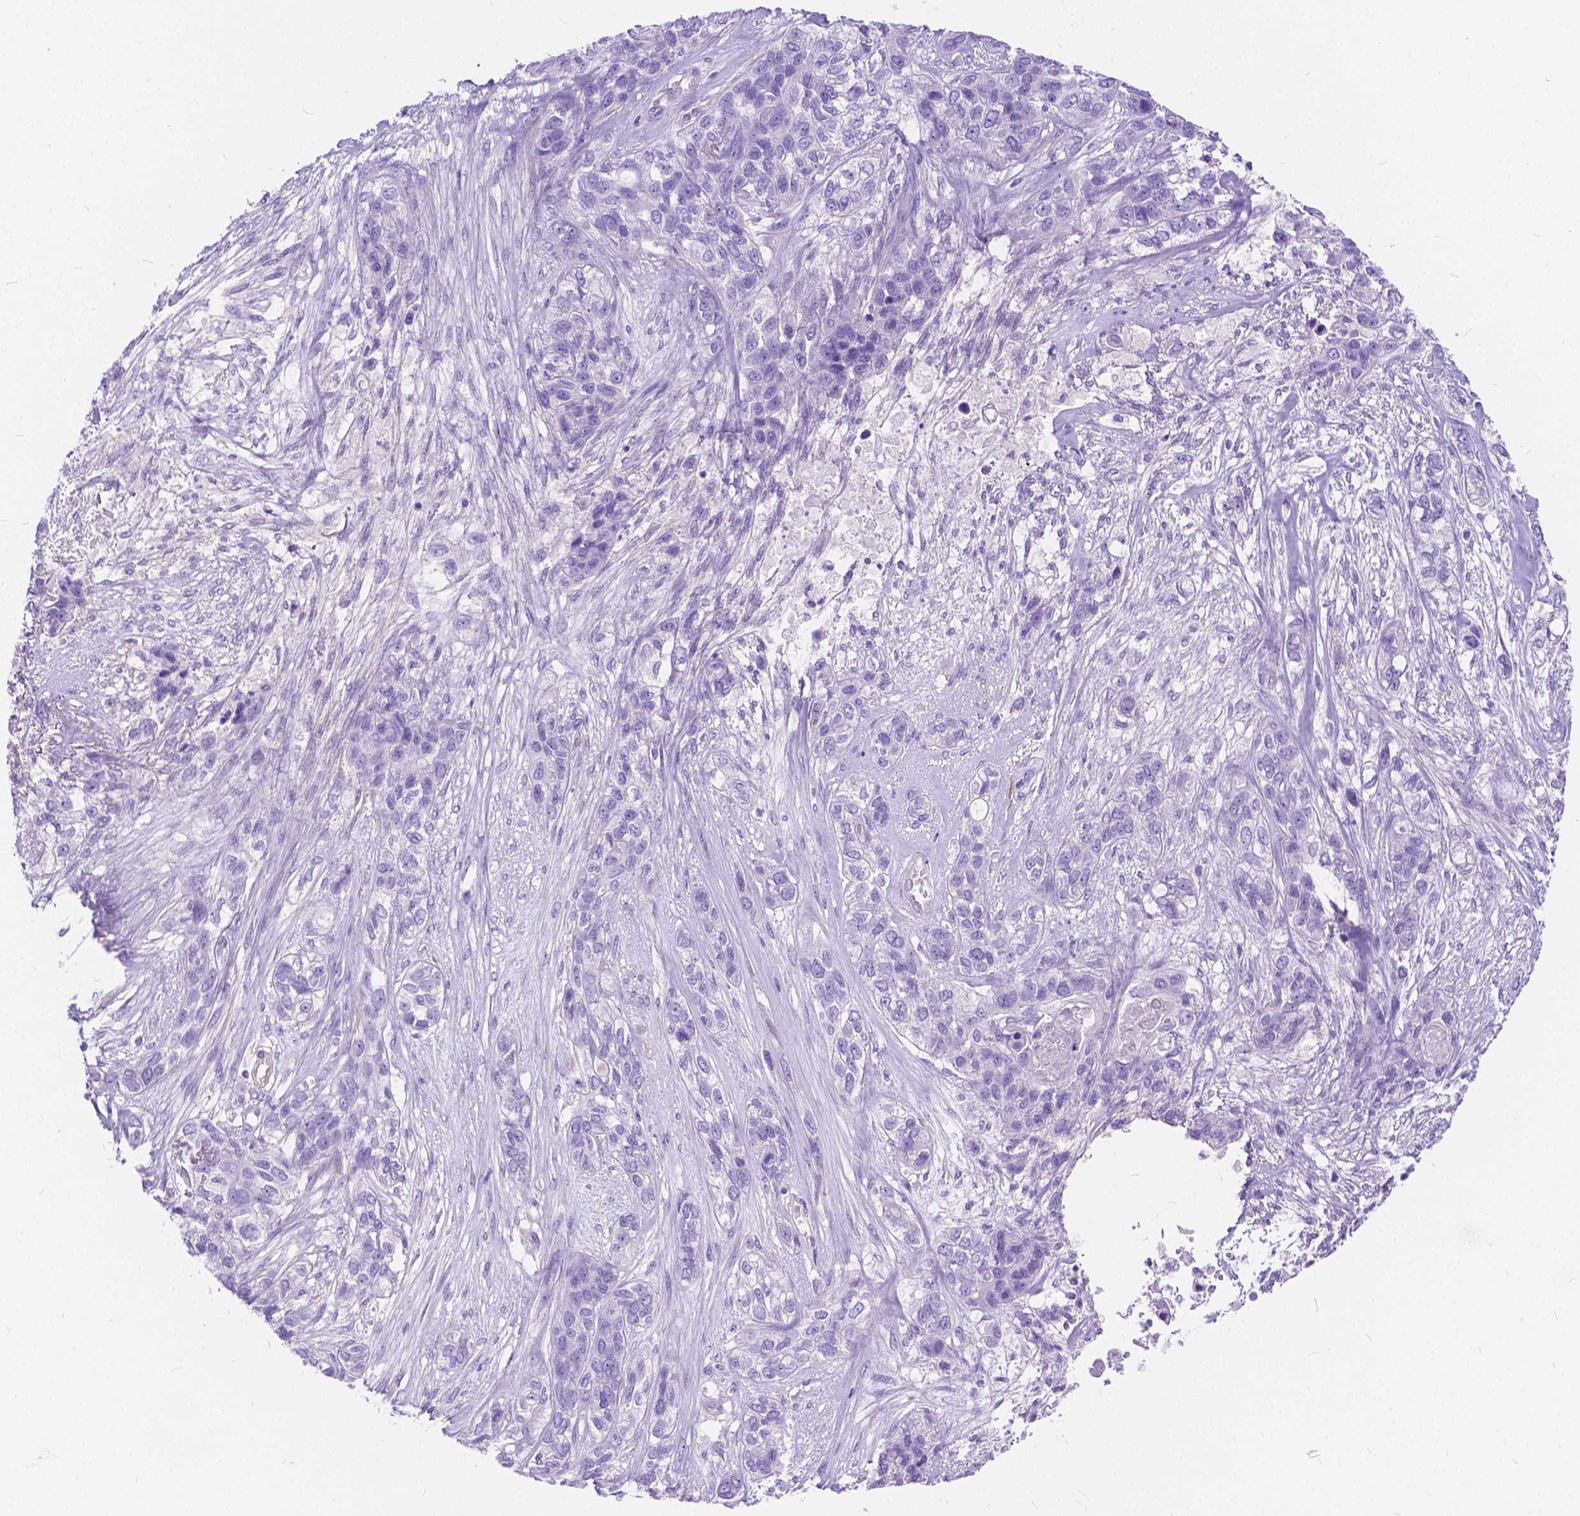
{"staining": {"intensity": "negative", "quantity": "none", "location": "none"}, "tissue": "lung cancer", "cell_type": "Tumor cells", "image_type": "cancer", "snomed": [{"axis": "morphology", "description": "Squamous cell carcinoma, NOS"}, {"axis": "topography", "description": "Lung"}], "caption": "Tumor cells show no significant protein staining in lung squamous cell carcinoma. (Stains: DAB immunohistochemistry with hematoxylin counter stain, Microscopy: brightfield microscopy at high magnification).", "gene": "CHRM1", "patient": {"sex": "female", "age": 70}}